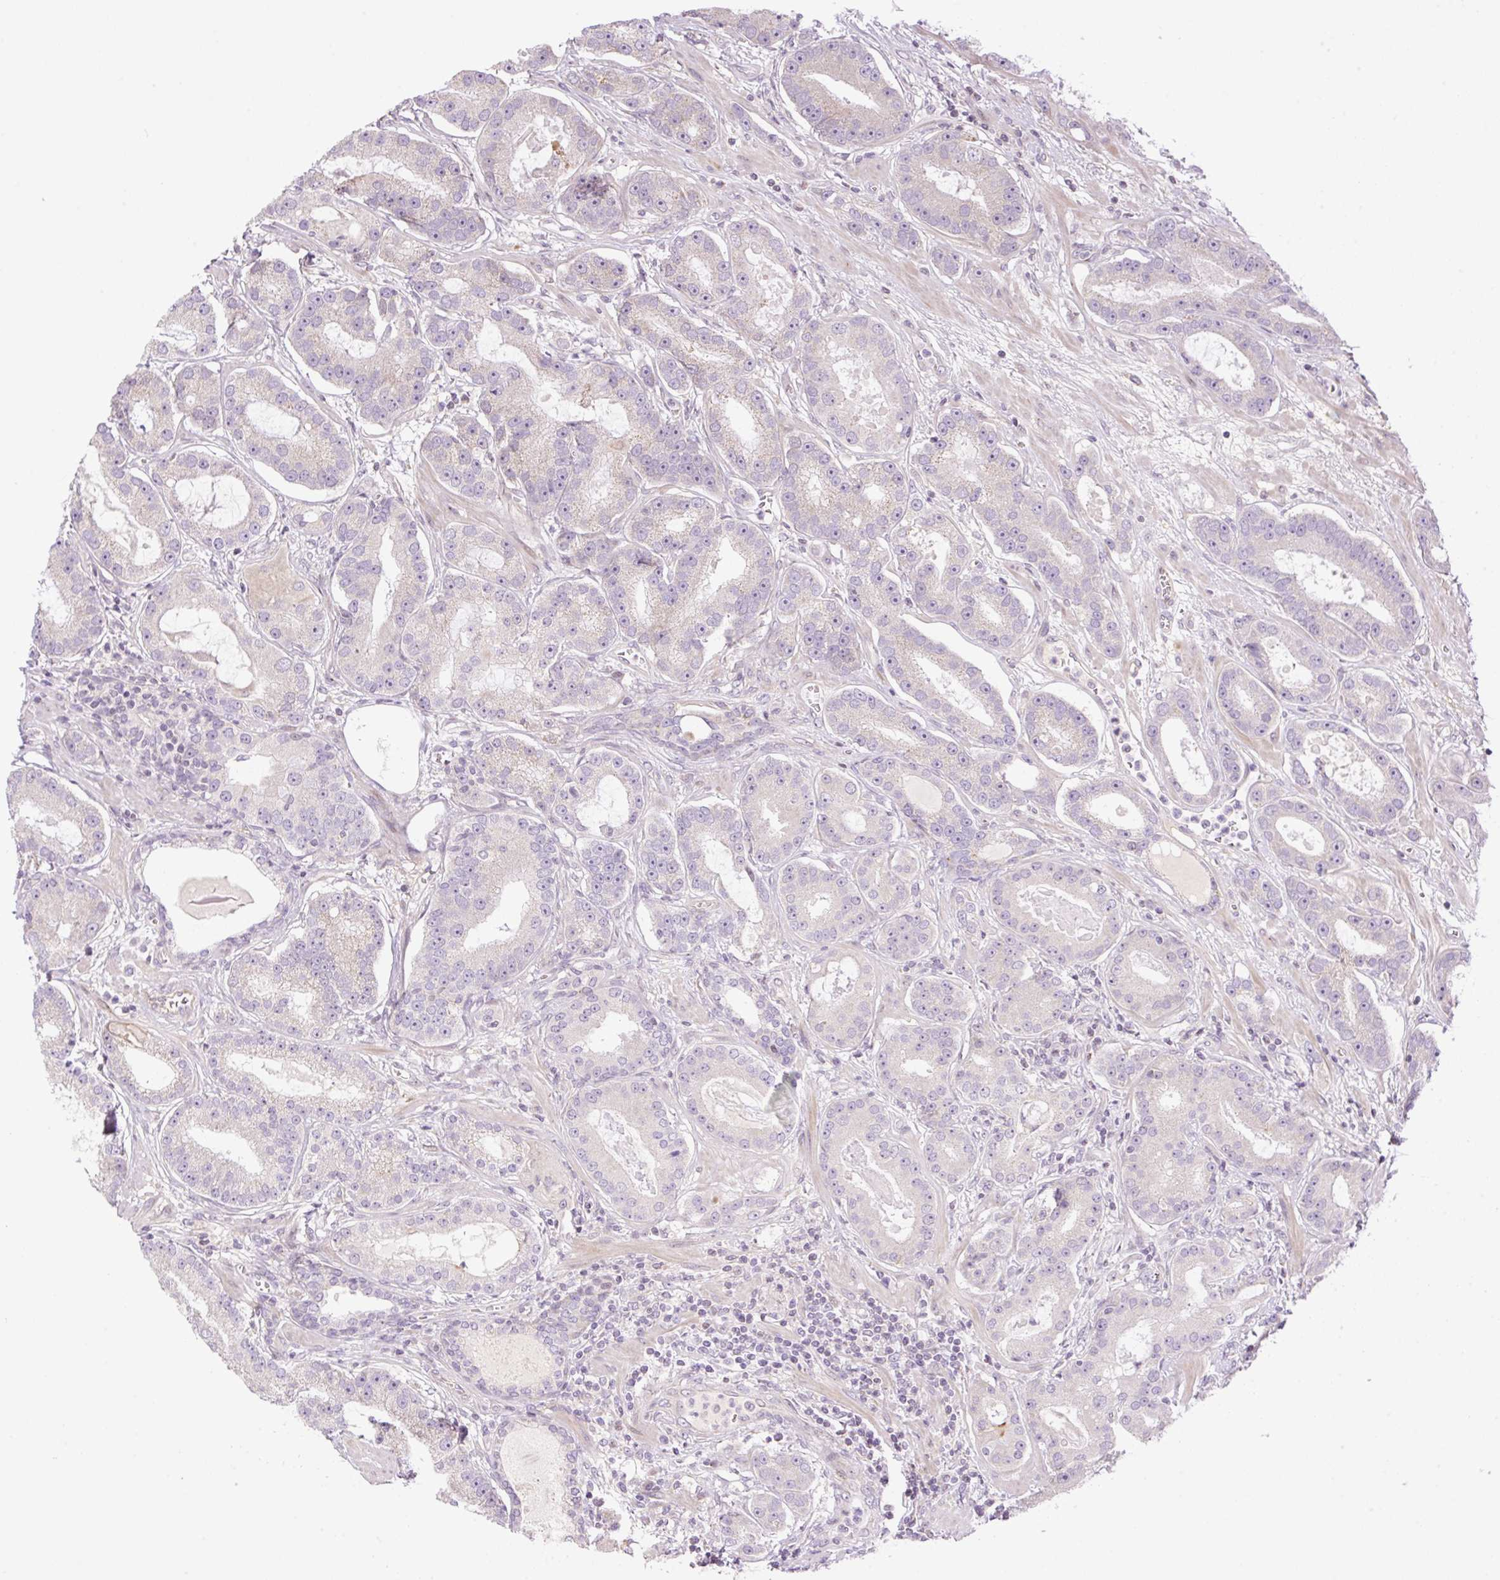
{"staining": {"intensity": "negative", "quantity": "none", "location": "none"}, "tissue": "prostate cancer", "cell_type": "Tumor cells", "image_type": "cancer", "snomed": [{"axis": "morphology", "description": "Adenocarcinoma, High grade"}, {"axis": "topography", "description": "Prostate"}], "caption": "High-grade adenocarcinoma (prostate) stained for a protein using IHC demonstrates no expression tumor cells.", "gene": "ZNF394", "patient": {"sex": "male", "age": 65}}